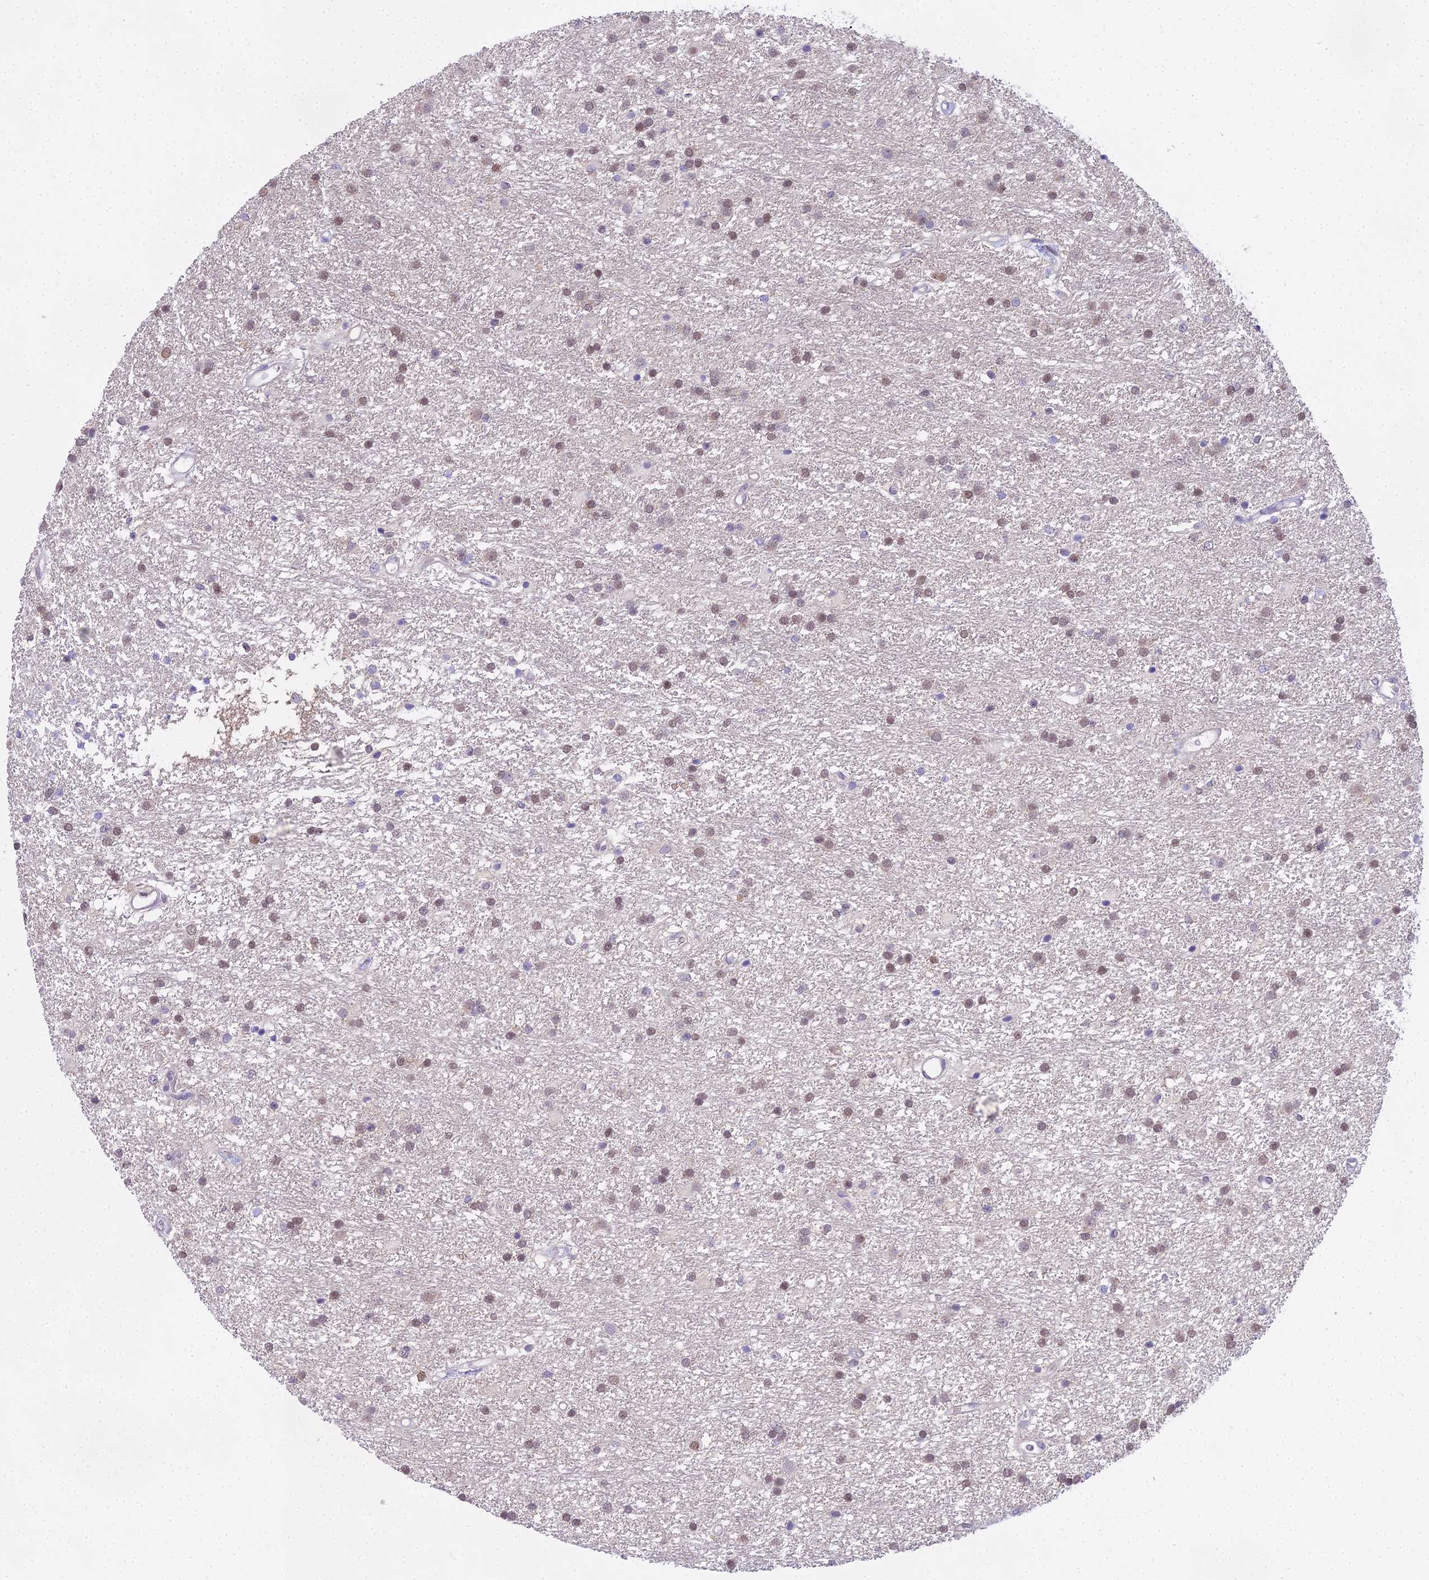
{"staining": {"intensity": "weak", "quantity": "25%-75%", "location": "nuclear"}, "tissue": "glioma", "cell_type": "Tumor cells", "image_type": "cancer", "snomed": [{"axis": "morphology", "description": "Glioma, malignant, High grade"}, {"axis": "topography", "description": "Brain"}], "caption": "IHC of human glioma shows low levels of weak nuclear positivity in about 25%-75% of tumor cells.", "gene": "MAT2A", "patient": {"sex": "male", "age": 77}}